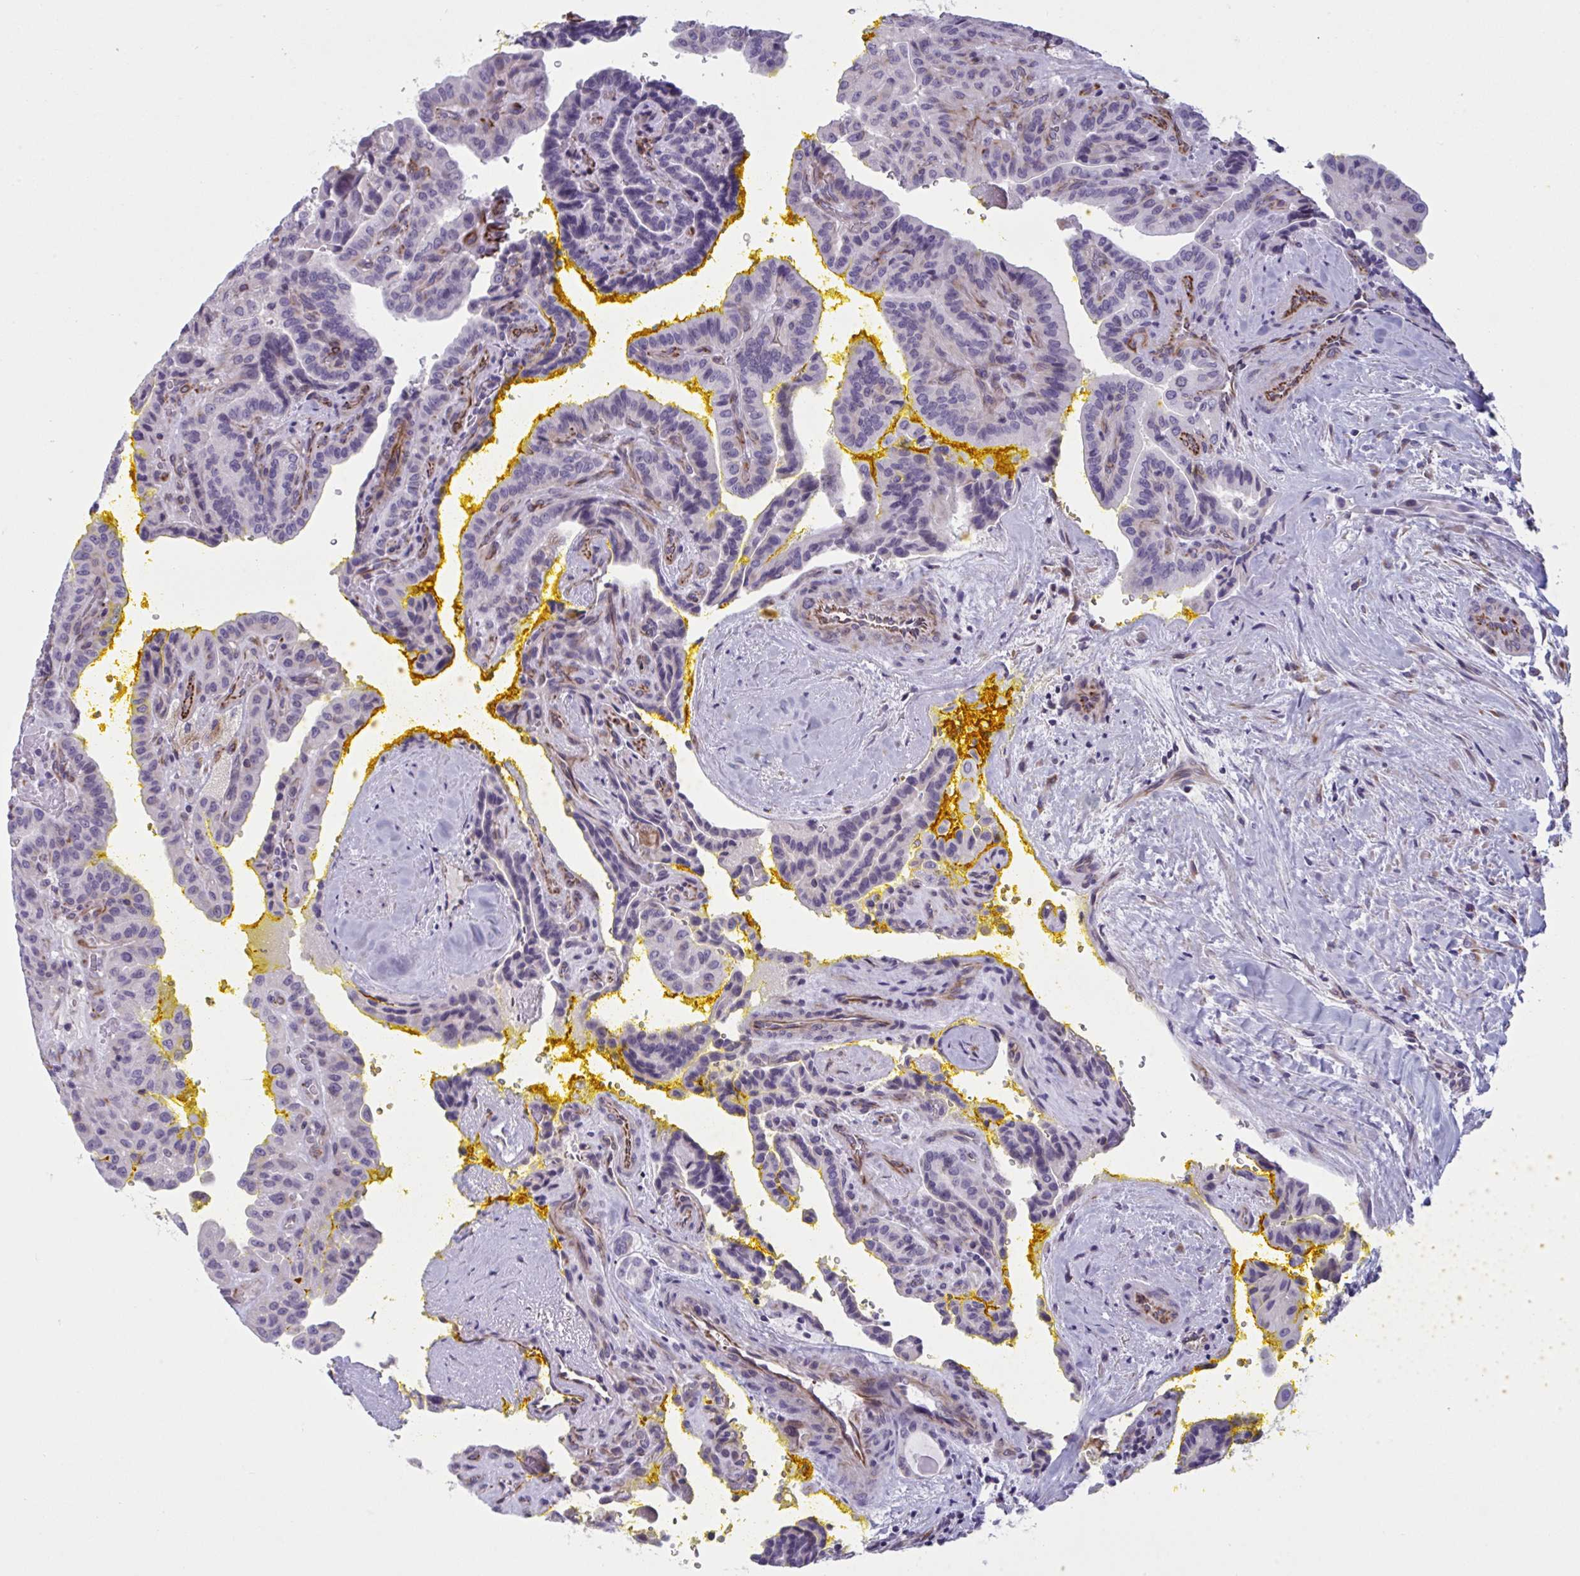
{"staining": {"intensity": "negative", "quantity": "none", "location": "none"}, "tissue": "thyroid cancer", "cell_type": "Tumor cells", "image_type": "cancer", "snomed": [{"axis": "morphology", "description": "Papillary adenocarcinoma, NOS"}, {"axis": "topography", "description": "Thyroid gland"}], "caption": "Human papillary adenocarcinoma (thyroid) stained for a protein using immunohistochemistry demonstrates no positivity in tumor cells.", "gene": "OR1L3", "patient": {"sex": "male", "age": 87}}